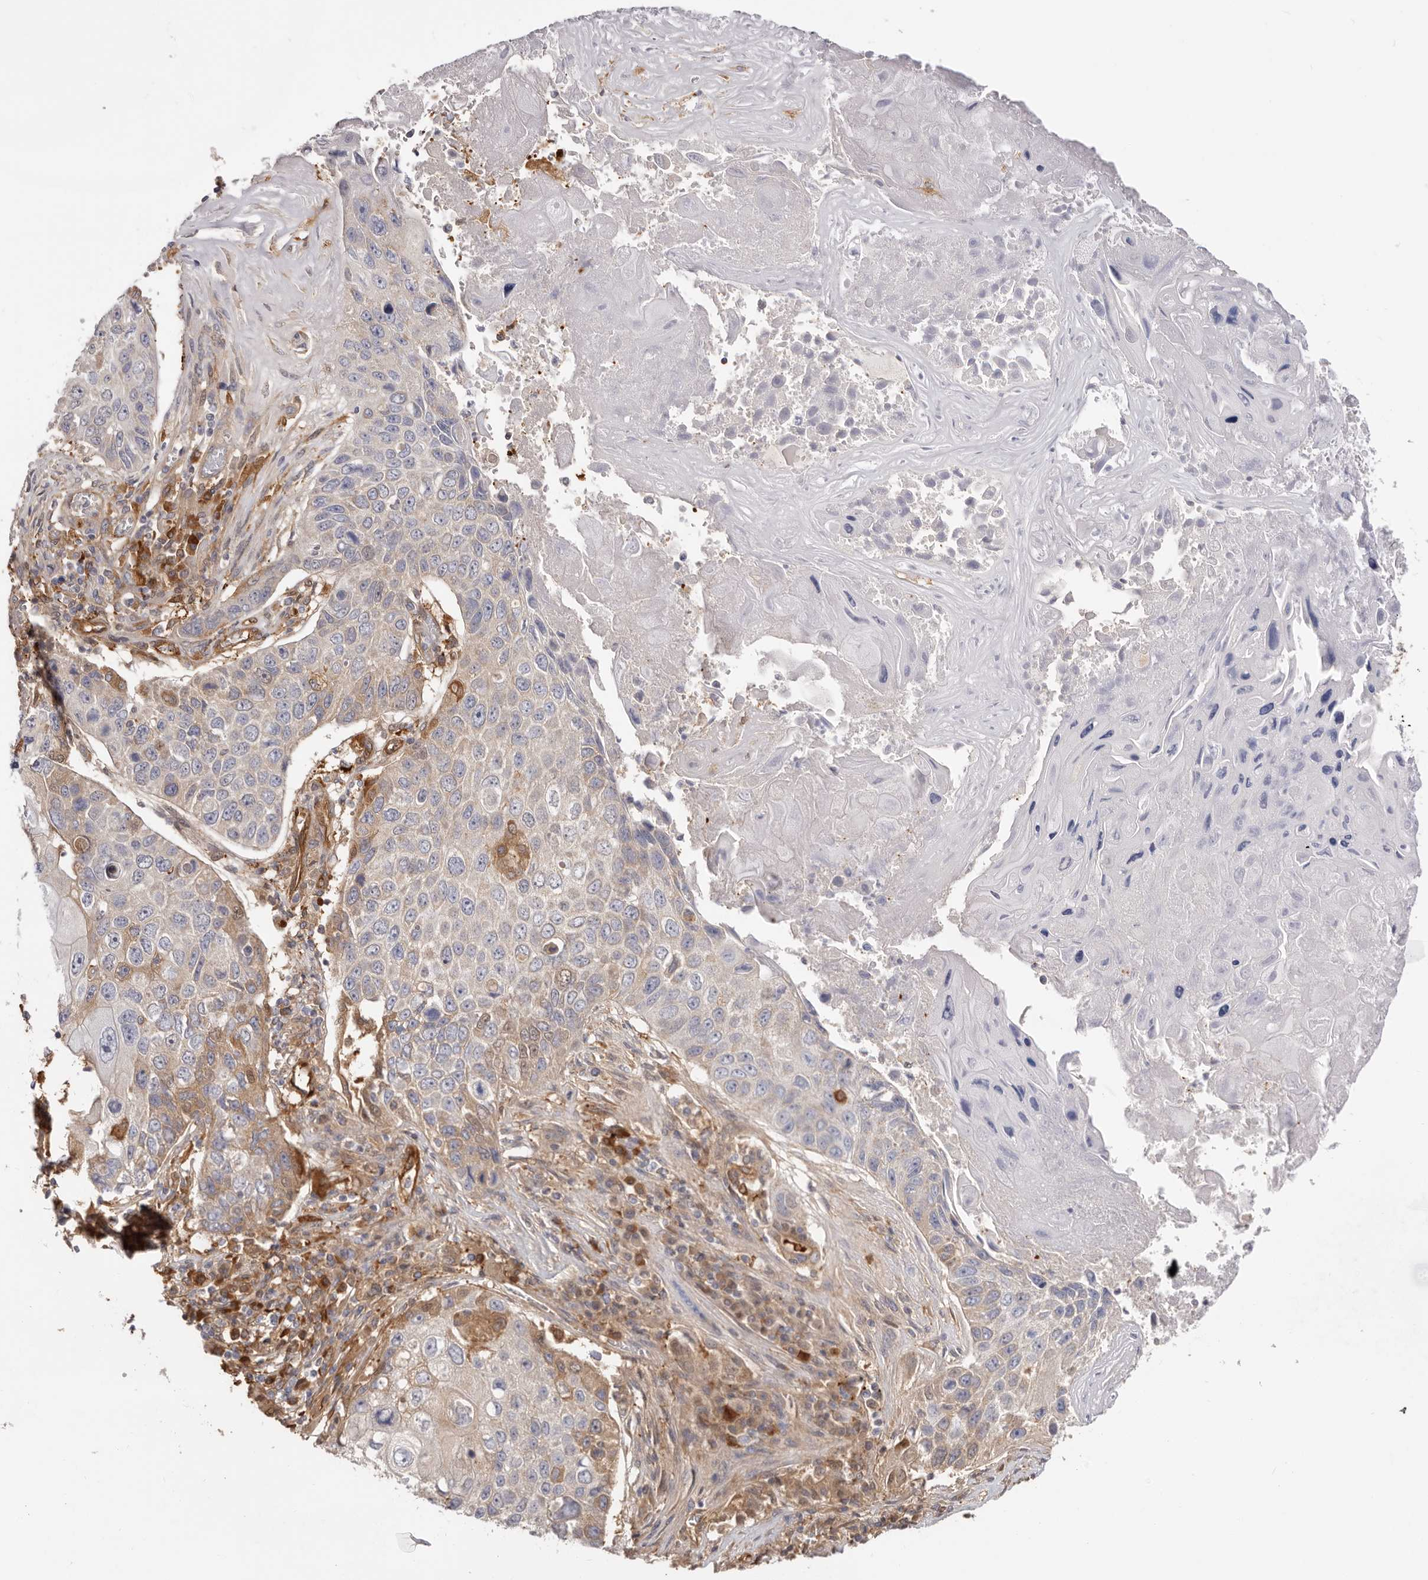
{"staining": {"intensity": "moderate", "quantity": "<25%", "location": "cytoplasmic/membranous"}, "tissue": "lung cancer", "cell_type": "Tumor cells", "image_type": "cancer", "snomed": [{"axis": "morphology", "description": "Squamous cell carcinoma, NOS"}, {"axis": "topography", "description": "Lung"}], "caption": "Tumor cells demonstrate low levels of moderate cytoplasmic/membranous staining in approximately <25% of cells in human lung cancer (squamous cell carcinoma).", "gene": "LAP3", "patient": {"sex": "male", "age": 61}}